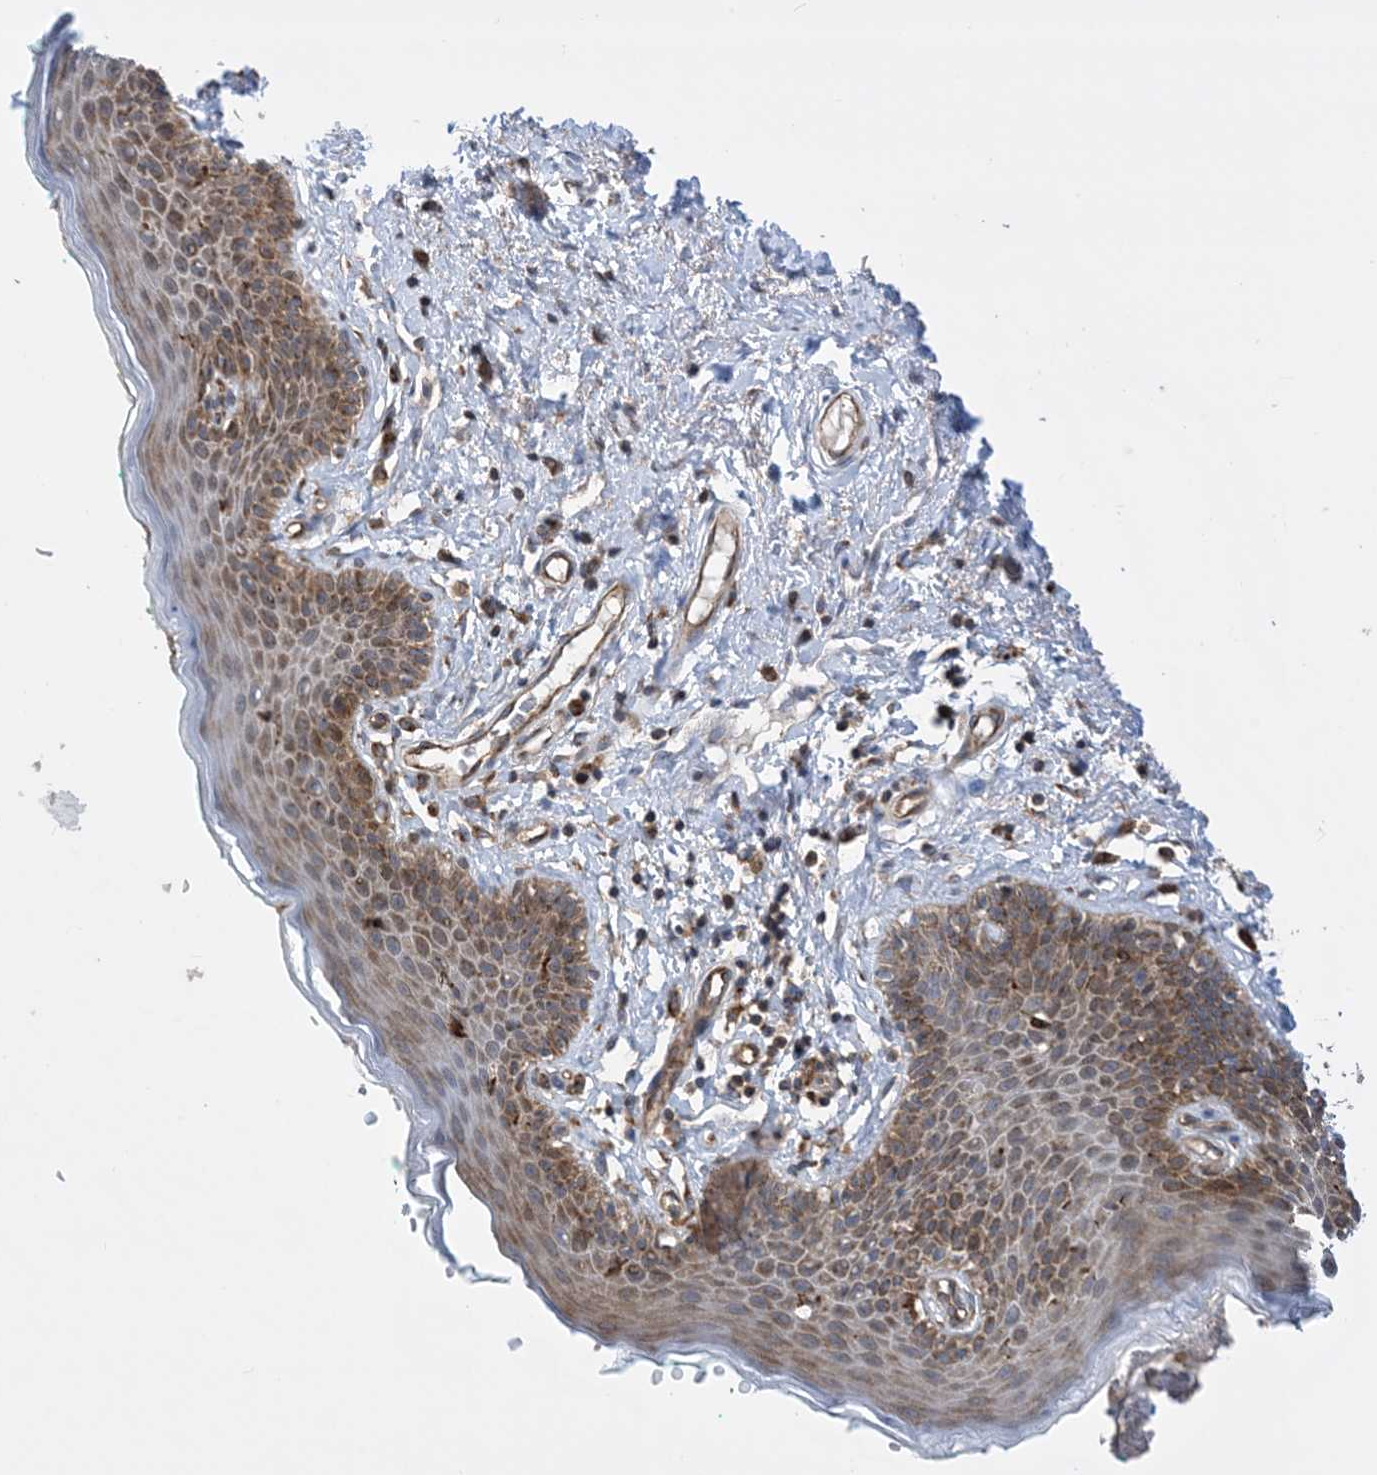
{"staining": {"intensity": "moderate", "quantity": ">75%", "location": "cytoplasmic/membranous"}, "tissue": "skin", "cell_type": "Epidermal cells", "image_type": "normal", "snomed": [{"axis": "morphology", "description": "Normal tissue, NOS"}, {"axis": "topography", "description": "Vulva"}], "caption": "Immunohistochemical staining of benign human skin reveals >75% levels of moderate cytoplasmic/membranous protein staining in approximately >75% of epidermal cells. Immunohistochemistry stains the protein of interest in brown and the nuclei are stained blue.", "gene": "CLEC16A", "patient": {"sex": "female", "age": 66}}